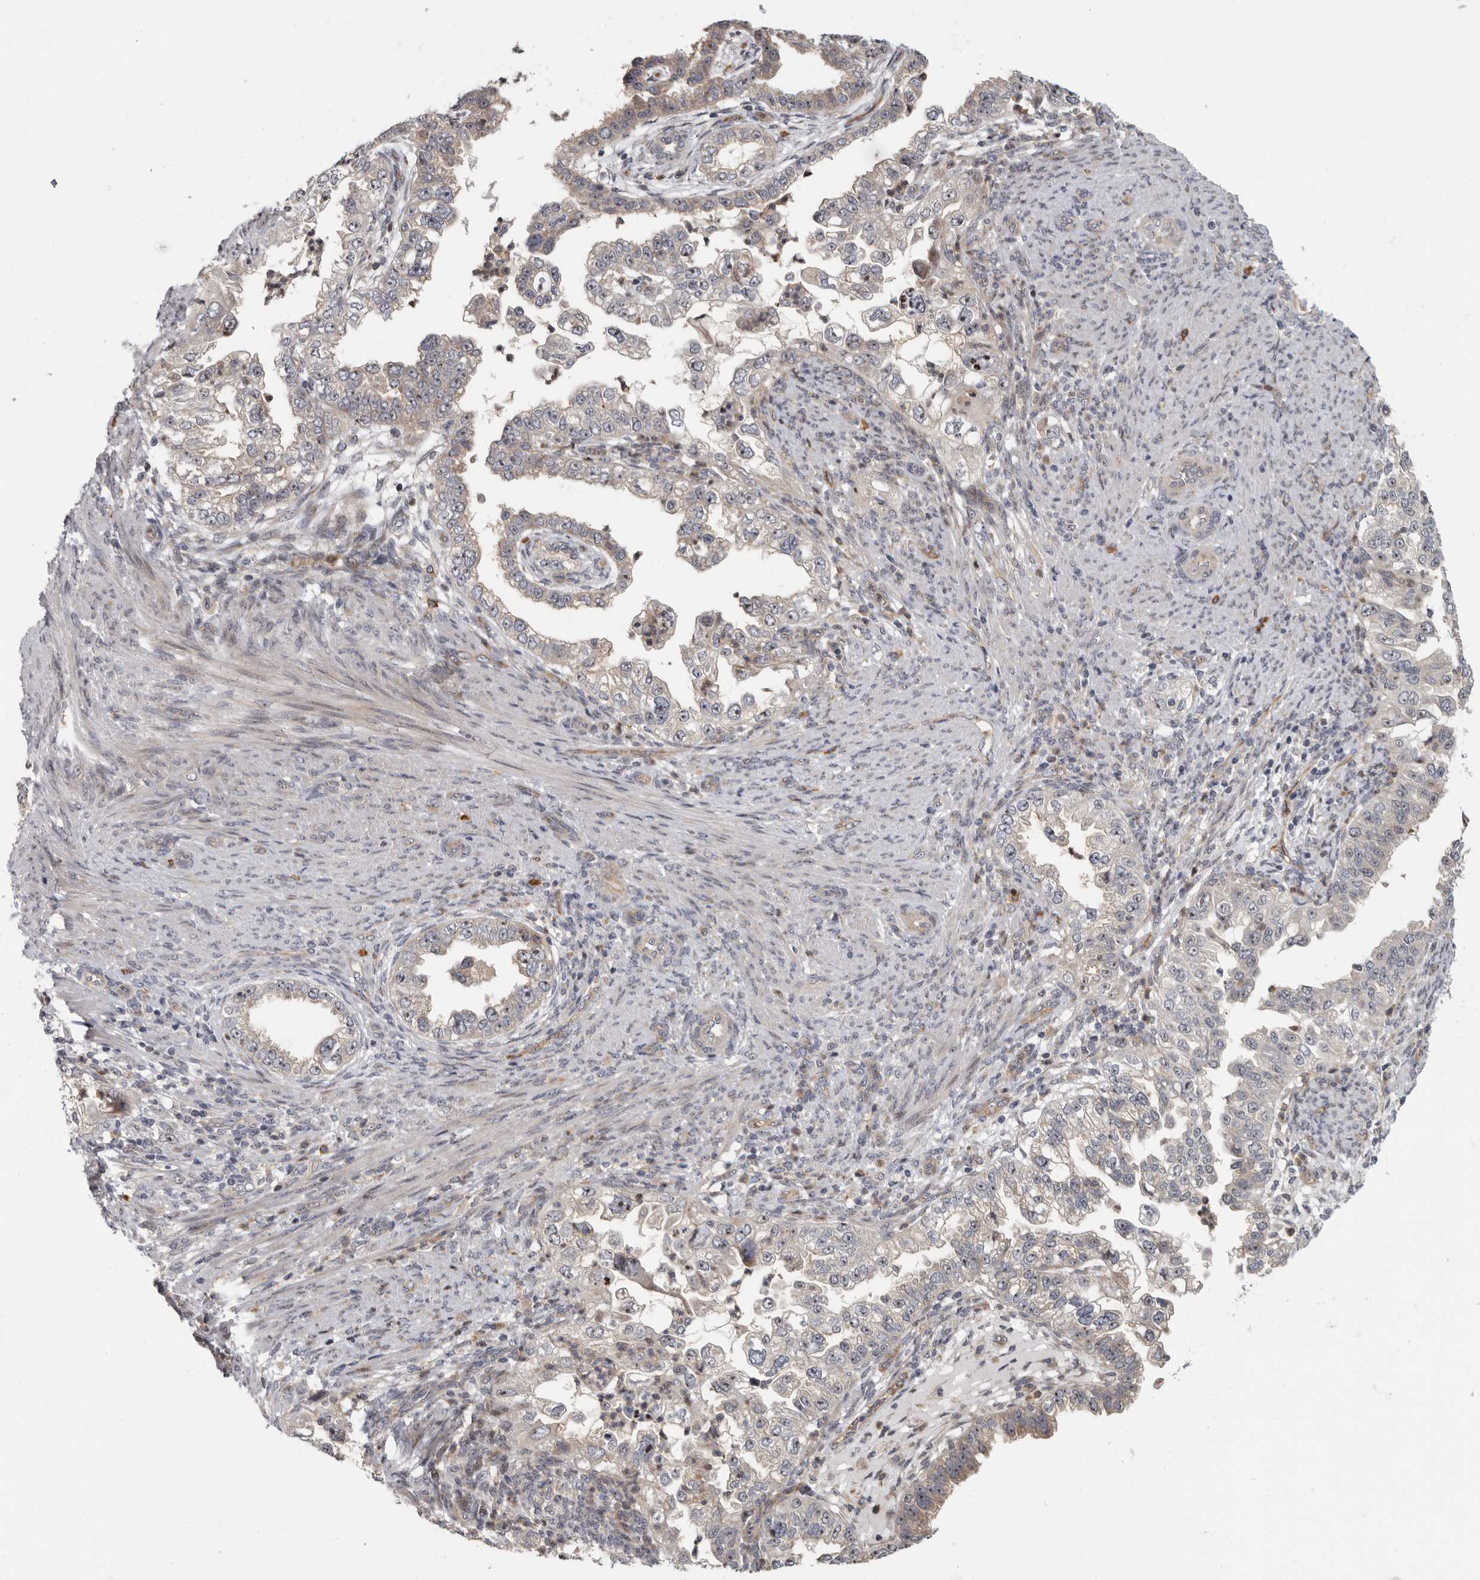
{"staining": {"intensity": "weak", "quantity": "<25%", "location": "cytoplasmic/membranous"}, "tissue": "endometrial cancer", "cell_type": "Tumor cells", "image_type": "cancer", "snomed": [{"axis": "morphology", "description": "Adenocarcinoma, NOS"}, {"axis": "topography", "description": "Endometrium"}], "caption": "High power microscopy micrograph of an immunohistochemistry image of endometrial cancer (adenocarcinoma), revealing no significant expression in tumor cells.", "gene": "PDCD11", "patient": {"sex": "female", "age": 85}}